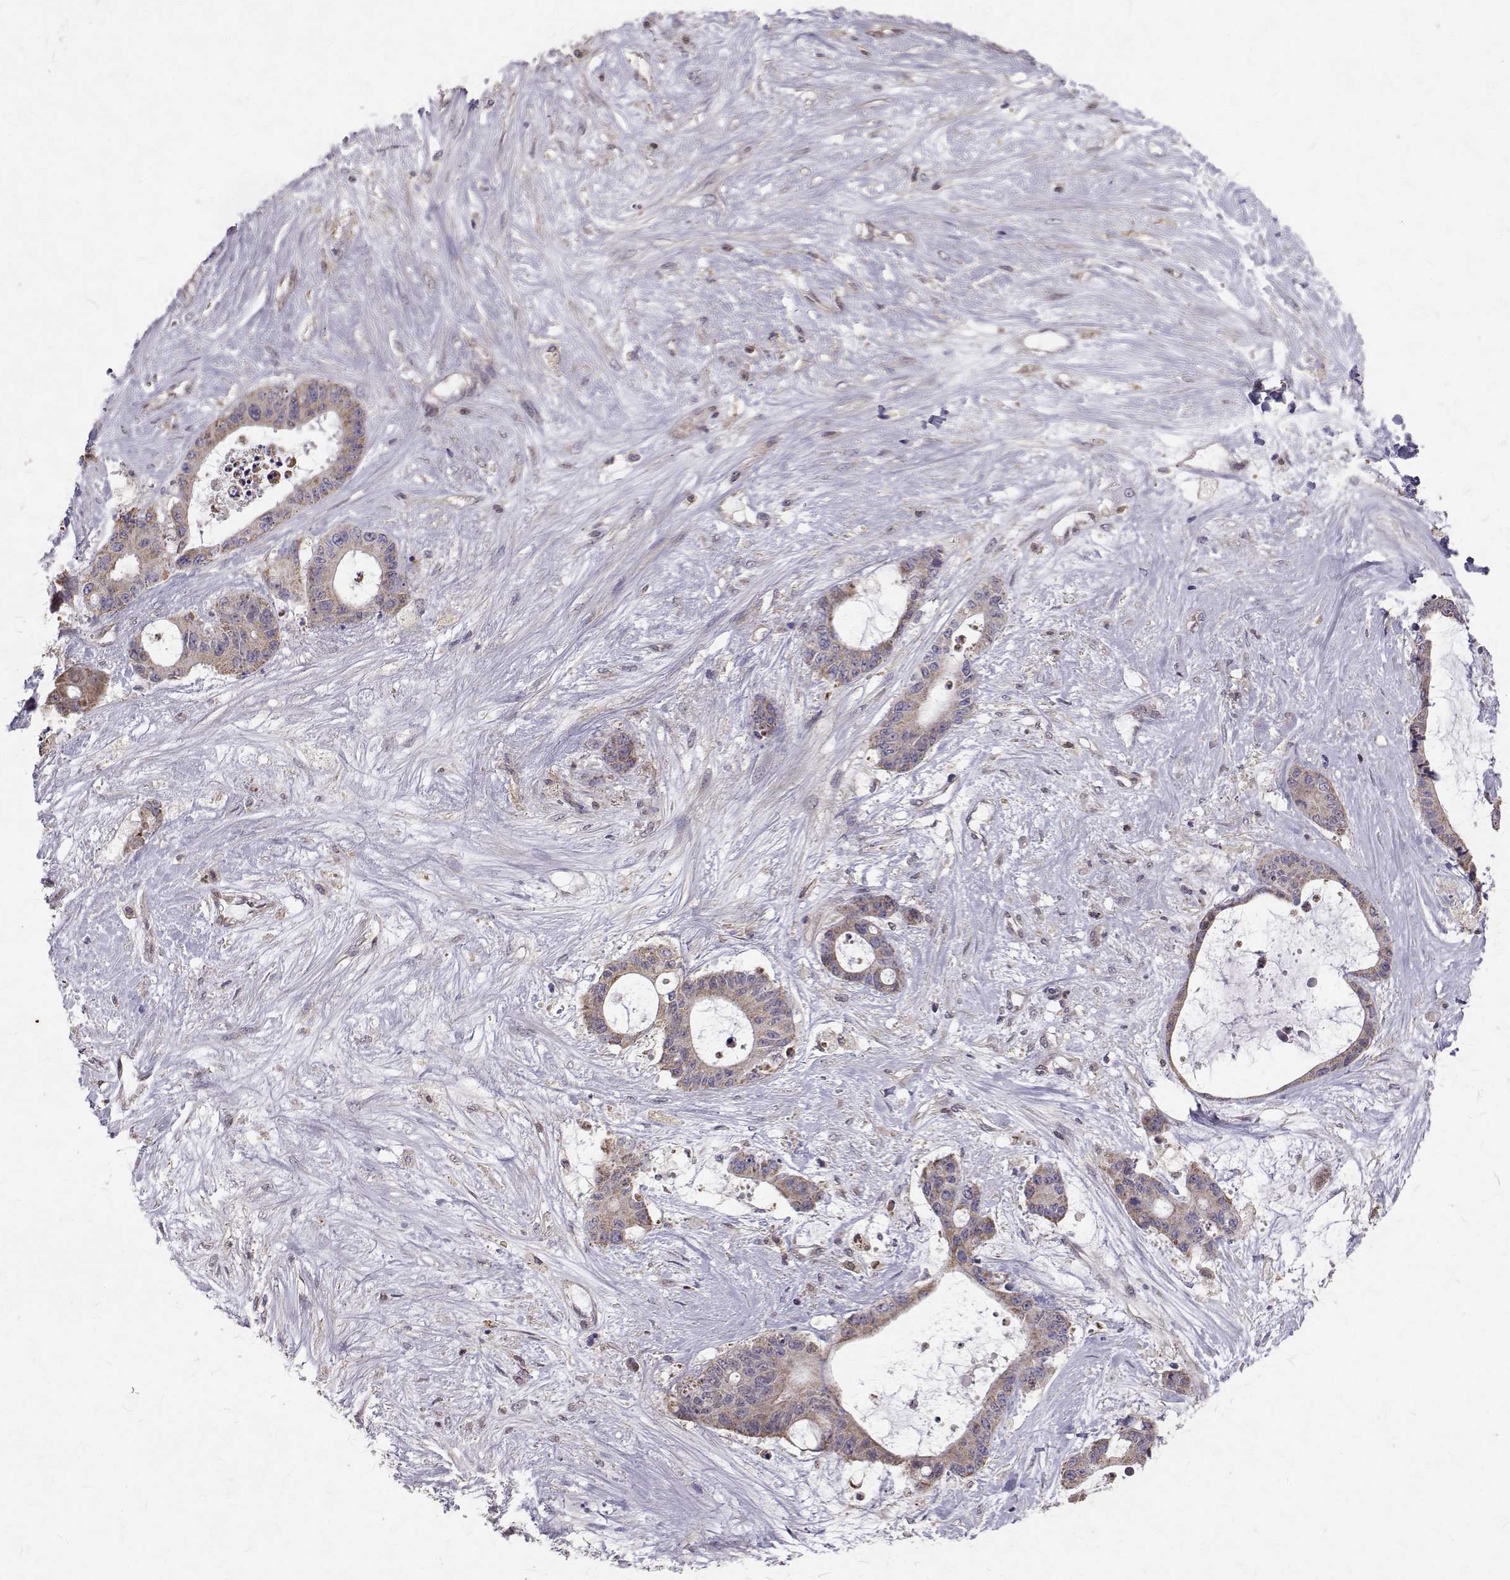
{"staining": {"intensity": "weak", "quantity": "25%-75%", "location": "cytoplasmic/membranous"}, "tissue": "liver cancer", "cell_type": "Tumor cells", "image_type": "cancer", "snomed": [{"axis": "morphology", "description": "Normal tissue, NOS"}, {"axis": "morphology", "description": "Cholangiocarcinoma"}, {"axis": "topography", "description": "Liver"}, {"axis": "topography", "description": "Peripheral nerve tissue"}], "caption": "Immunohistochemistry histopathology image of human liver cholangiocarcinoma stained for a protein (brown), which shows low levels of weak cytoplasmic/membranous staining in about 25%-75% of tumor cells.", "gene": "CCDC89", "patient": {"sex": "female", "age": 73}}